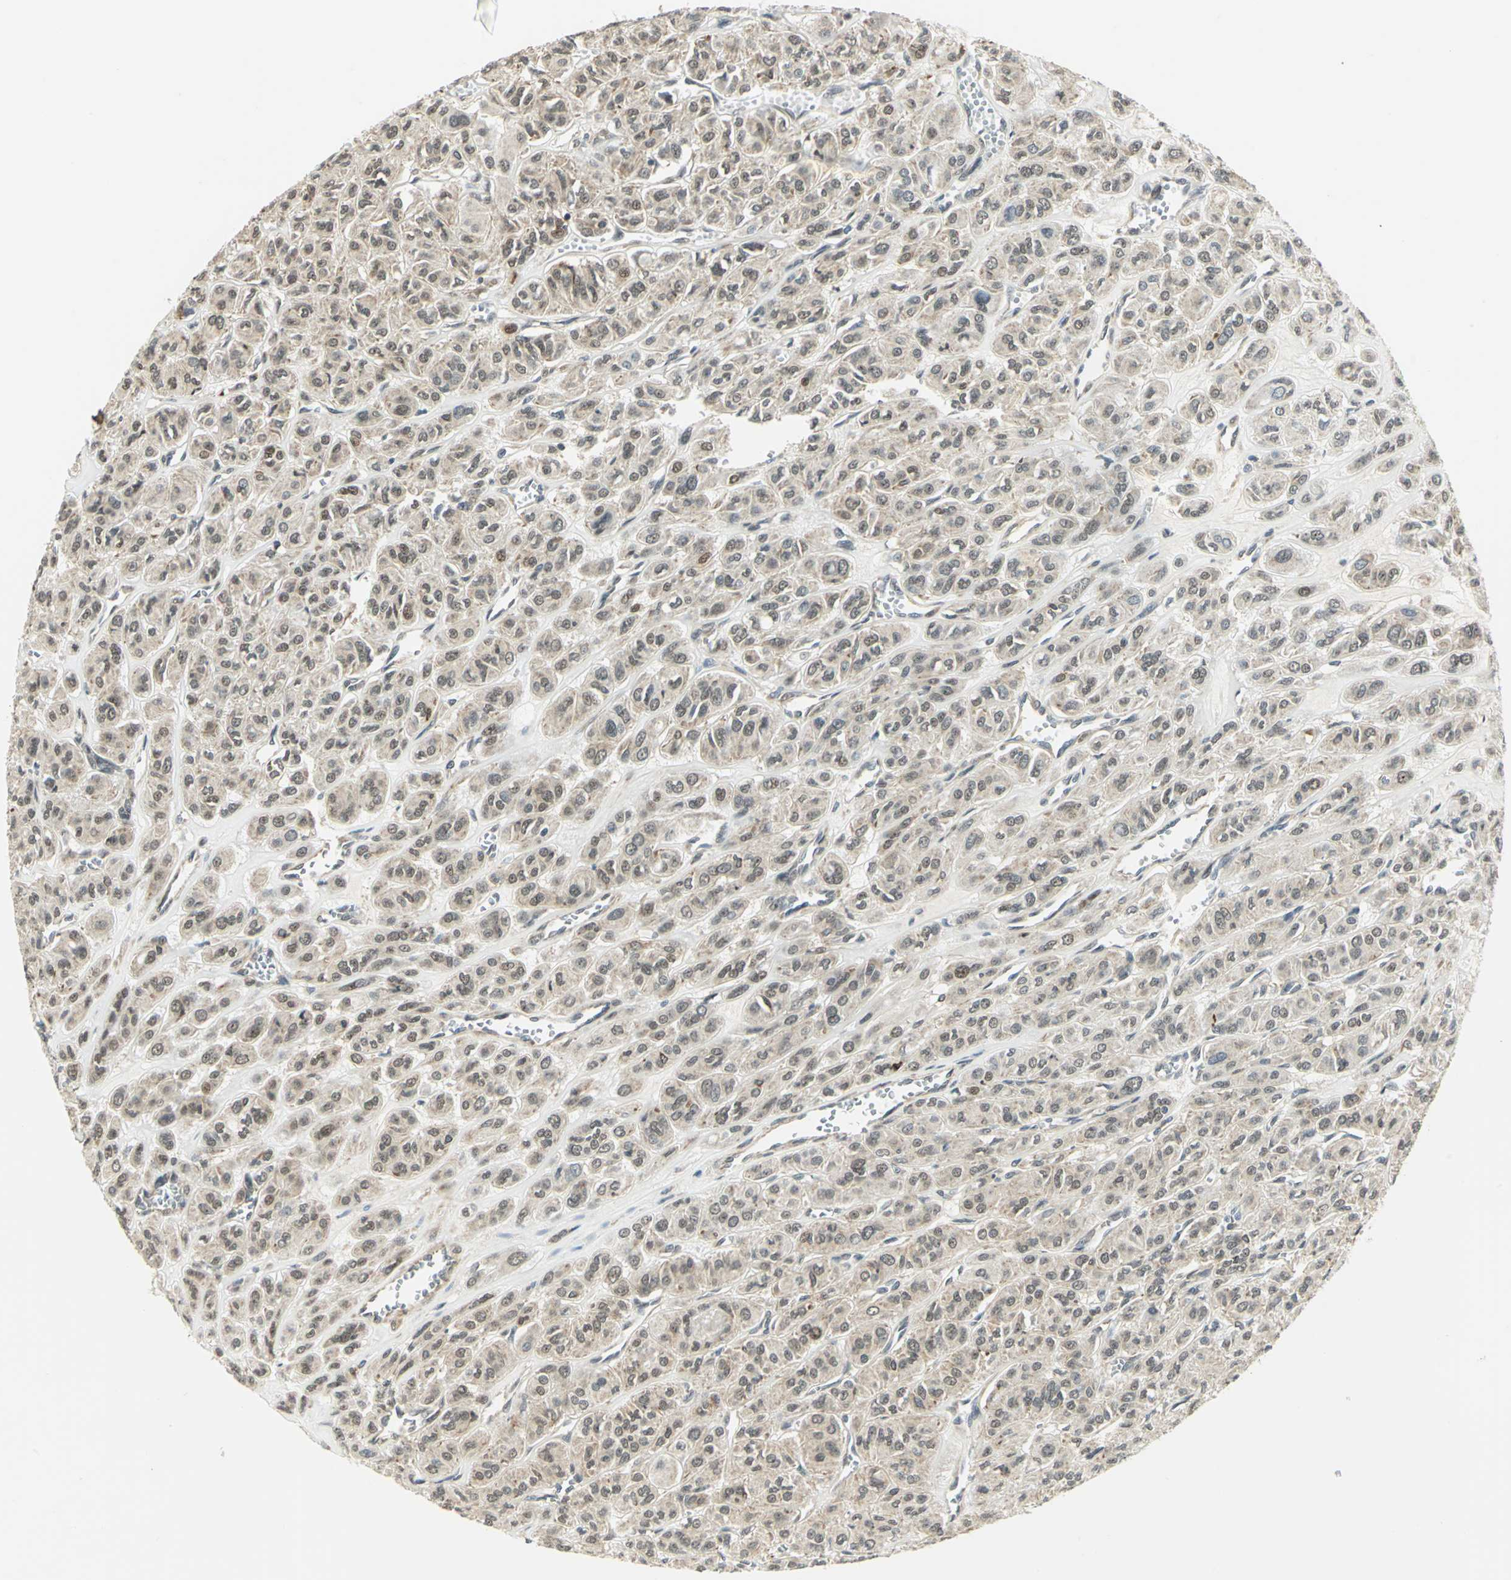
{"staining": {"intensity": "weak", "quantity": ">75%", "location": "cytoplasmic/membranous,nuclear"}, "tissue": "thyroid cancer", "cell_type": "Tumor cells", "image_type": "cancer", "snomed": [{"axis": "morphology", "description": "Follicular adenoma carcinoma, NOS"}, {"axis": "topography", "description": "Thyroid gland"}], "caption": "A brown stain shows weak cytoplasmic/membranous and nuclear expression of a protein in human thyroid follicular adenoma carcinoma tumor cells.", "gene": "PLAGL2", "patient": {"sex": "female", "age": 71}}